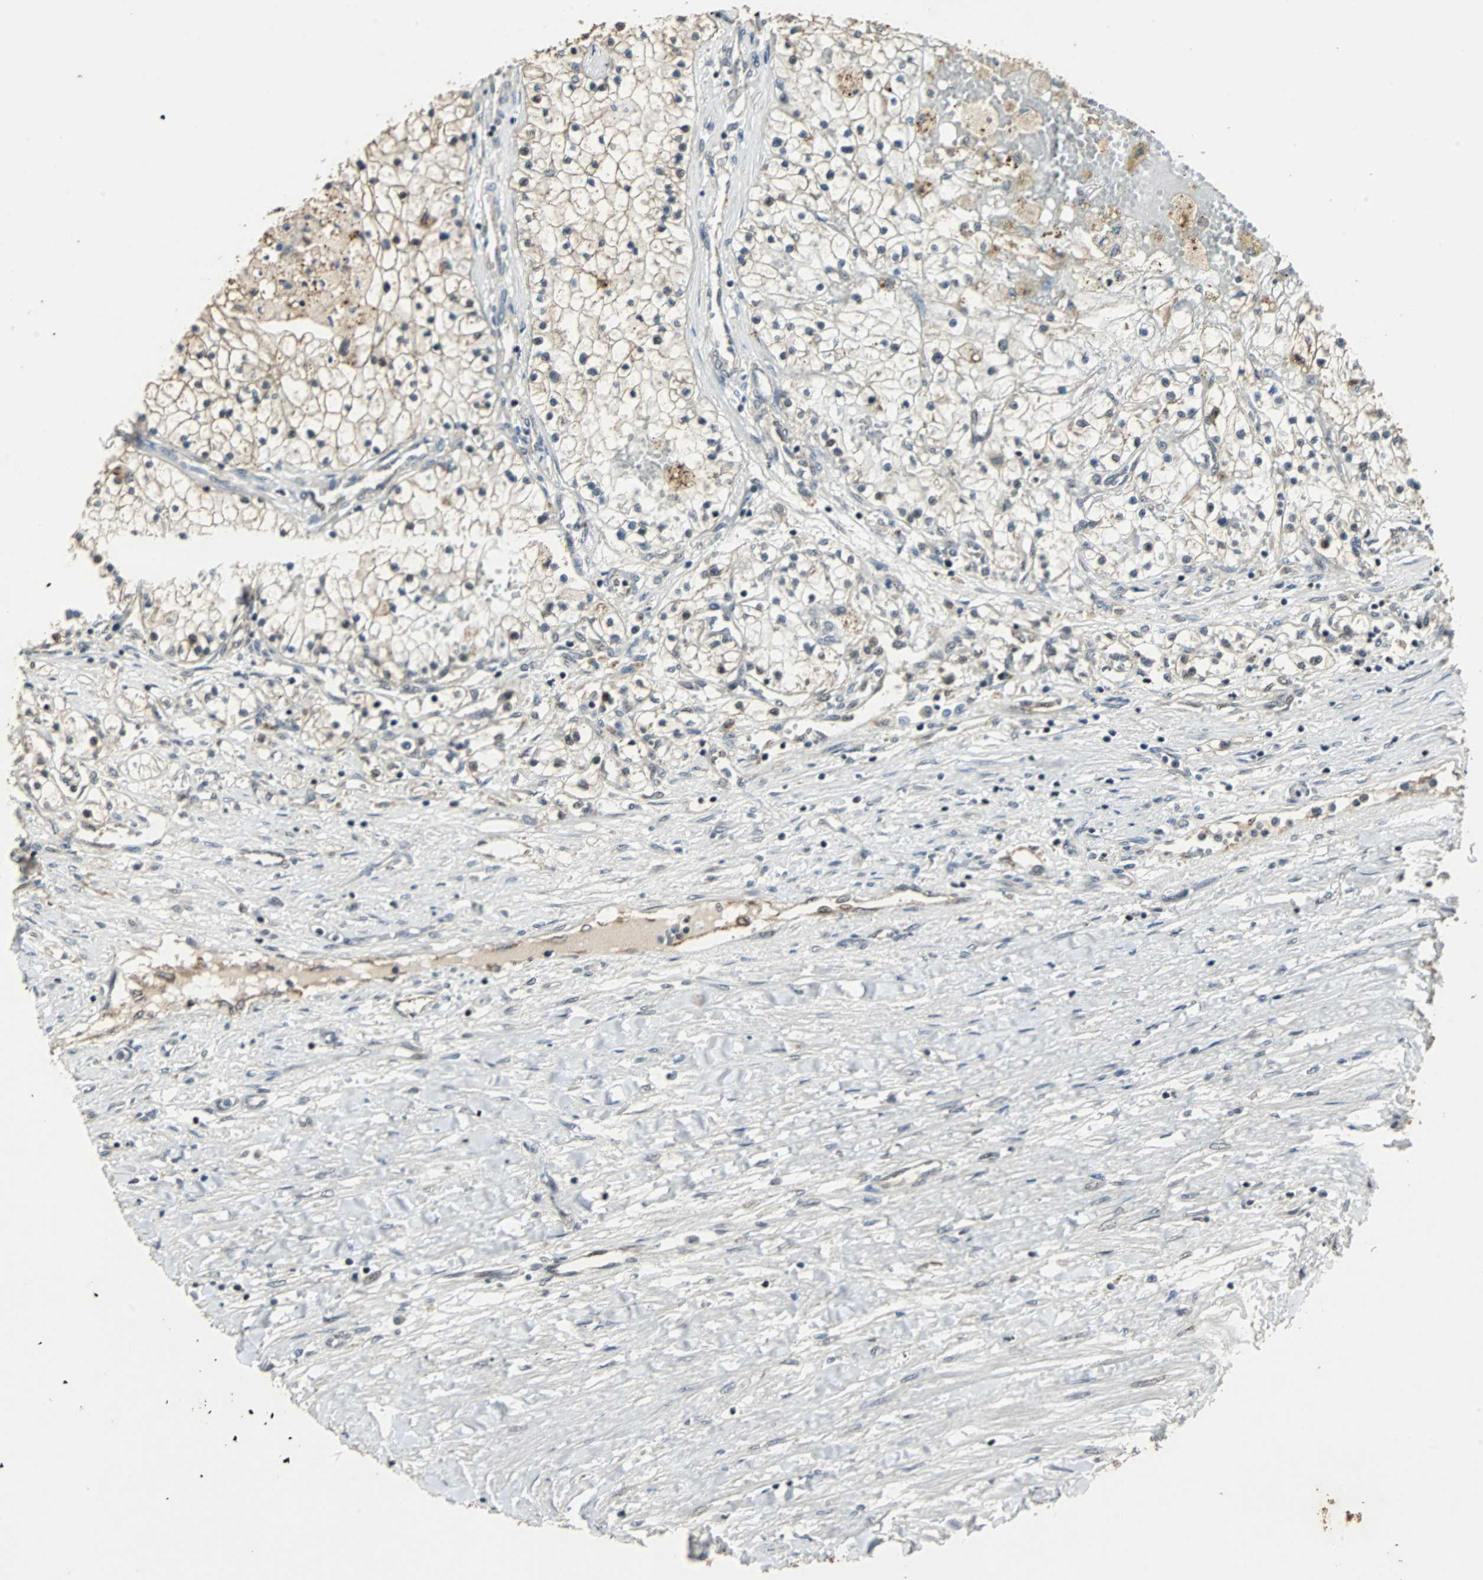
{"staining": {"intensity": "moderate", "quantity": "<25%", "location": "nuclear"}, "tissue": "renal cancer", "cell_type": "Tumor cells", "image_type": "cancer", "snomed": [{"axis": "morphology", "description": "Adenocarcinoma, NOS"}, {"axis": "topography", "description": "Kidney"}], "caption": "High-magnification brightfield microscopy of adenocarcinoma (renal) stained with DAB (brown) and counterstained with hematoxylin (blue). tumor cells exhibit moderate nuclear positivity is identified in about<25% of cells.", "gene": "MED4", "patient": {"sex": "male", "age": 68}}